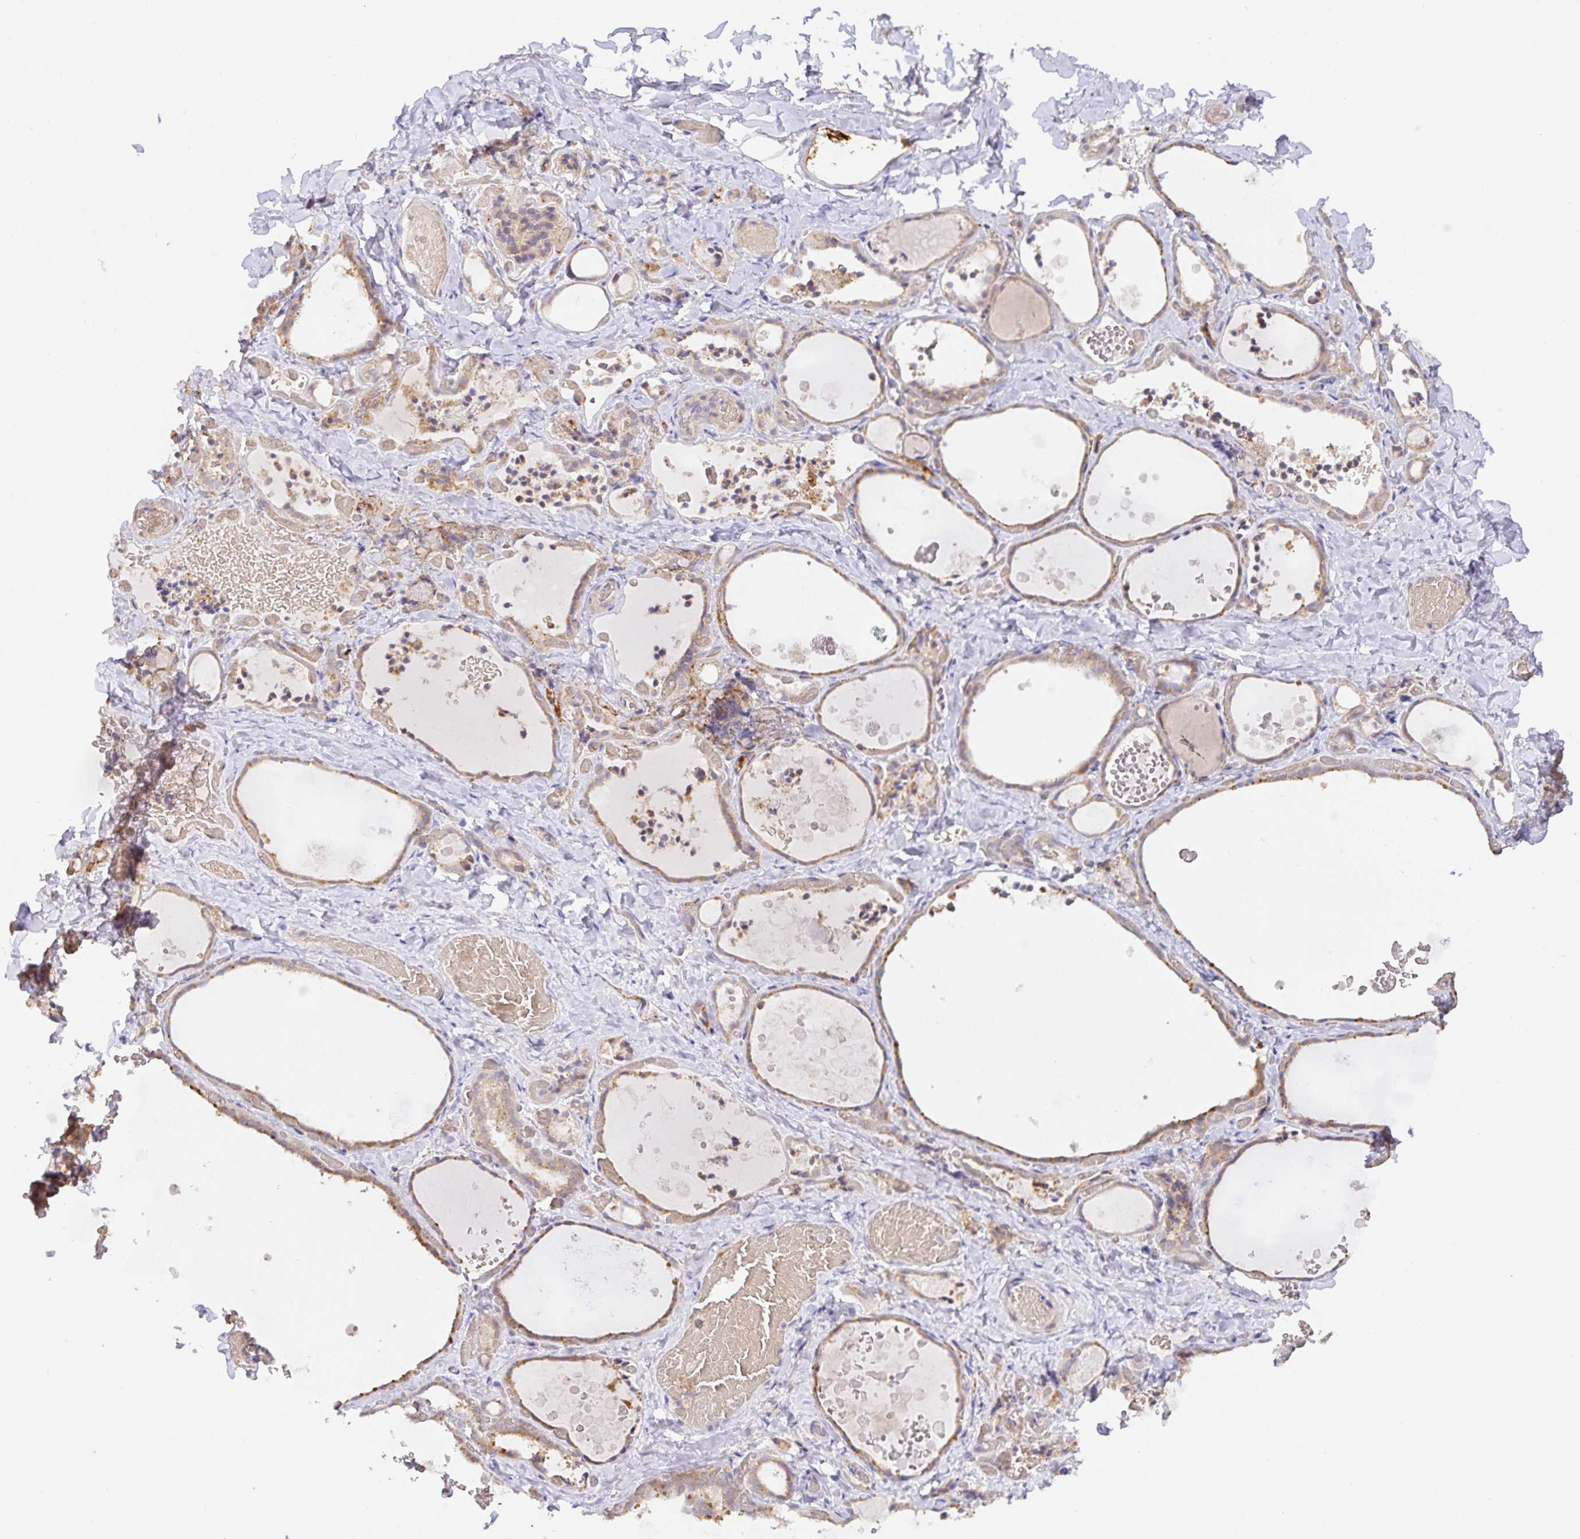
{"staining": {"intensity": "moderate", "quantity": ">75%", "location": "cytoplasmic/membranous"}, "tissue": "thyroid gland", "cell_type": "Glandular cells", "image_type": "normal", "snomed": [{"axis": "morphology", "description": "Normal tissue, NOS"}, {"axis": "topography", "description": "Thyroid gland"}], "caption": "A micrograph of human thyroid gland stained for a protein displays moderate cytoplasmic/membranous brown staining in glandular cells.", "gene": "ZDHHC11B", "patient": {"sex": "female", "age": 56}}